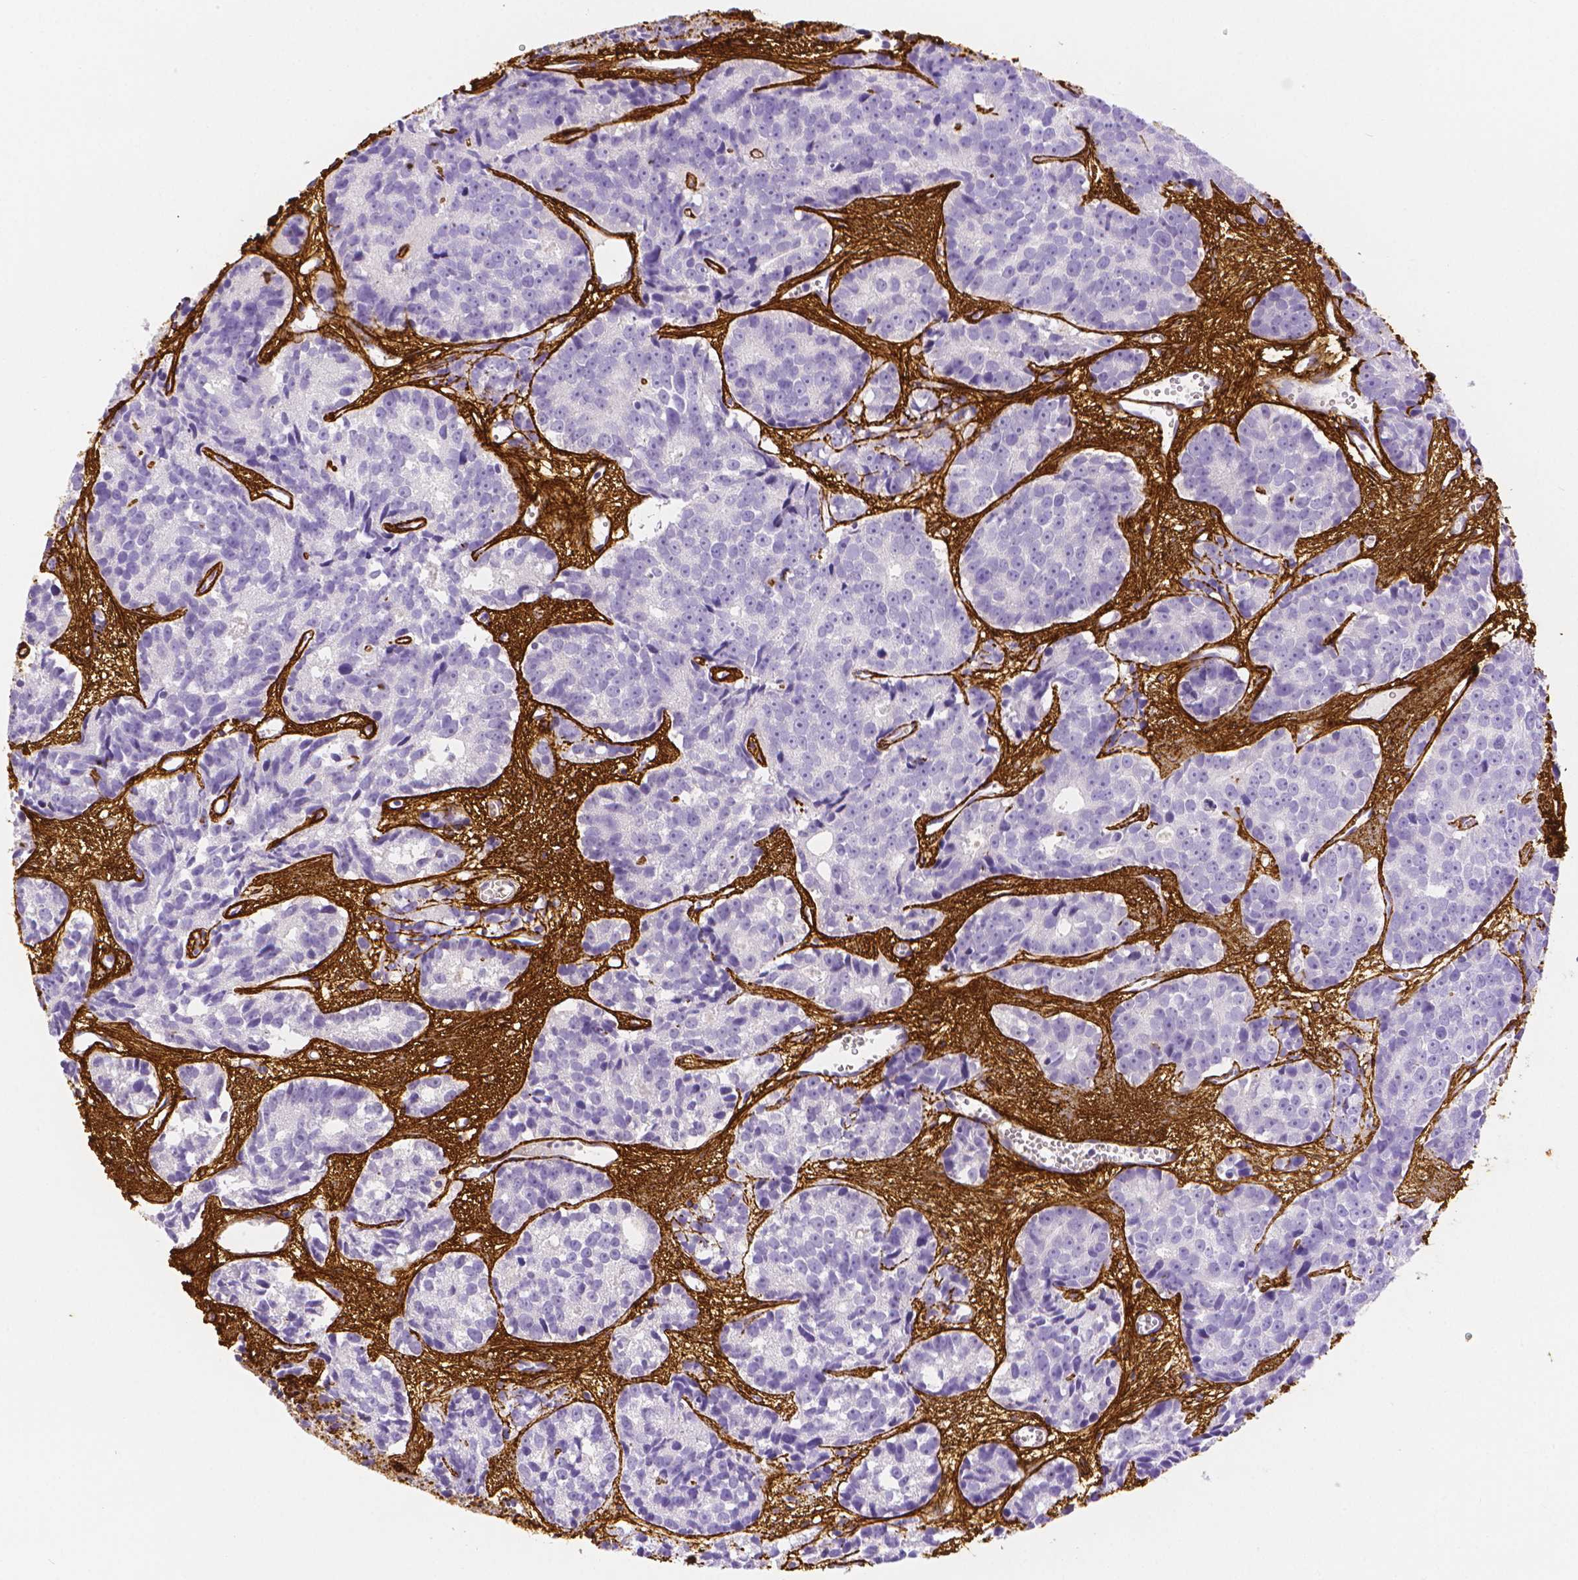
{"staining": {"intensity": "negative", "quantity": "none", "location": "none"}, "tissue": "prostate cancer", "cell_type": "Tumor cells", "image_type": "cancer", "snomed": [{"axis": "morphology", "description": "Adenocarcinoma, High grade"}, {"axis": "topography", "description": "Prostate"}], "caption": "The micrograph exhibits no staining of tumor cells in adenocarcinoma (high-grade) (prostate).", "gene": "FBN1", "patient": {"sex": "male", "age": 77}}